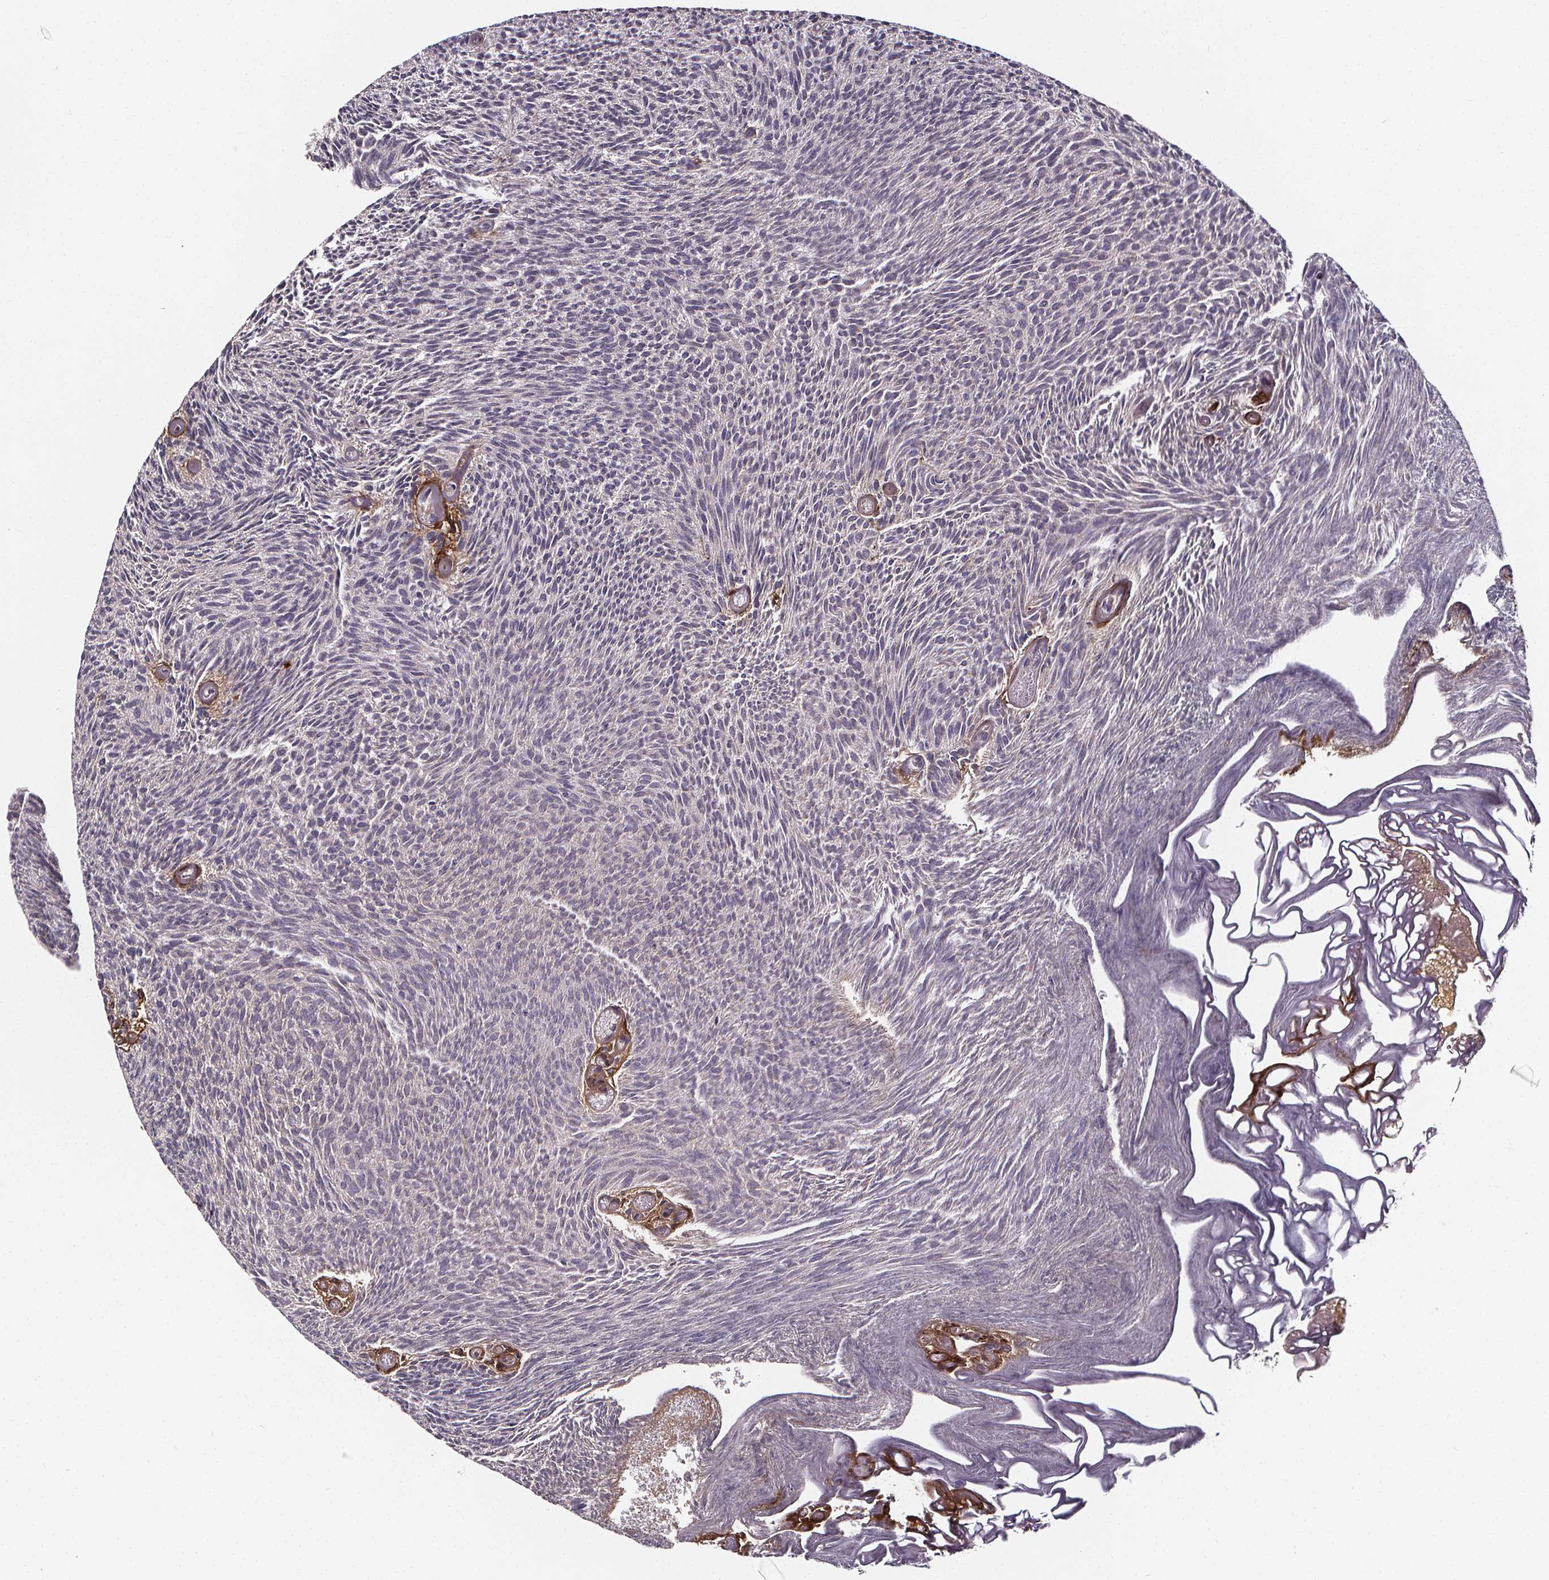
{"staining": {"intensity": "negative", "quantity": "none", "location": "none"}, "tissue": "urothelial cancer", "cell_type": "Tumor cells", "image_type": "cancer", "snomed": [{"axis": "morphology", "description": "Urothelial carcinoma, Low grade"}, {"axis": "topography", "description": "Urinary bladder"}], "caption": "Immunohistochemistry photomicrograph of urothelial cancer stained for a protein (brown), which demonstrates no positivity in tumor cells. (Brightfield microscopy of DAB IHC at high magnification).", "gene": "AEBP1", "patient": {"sex": "male", "age": 77}}